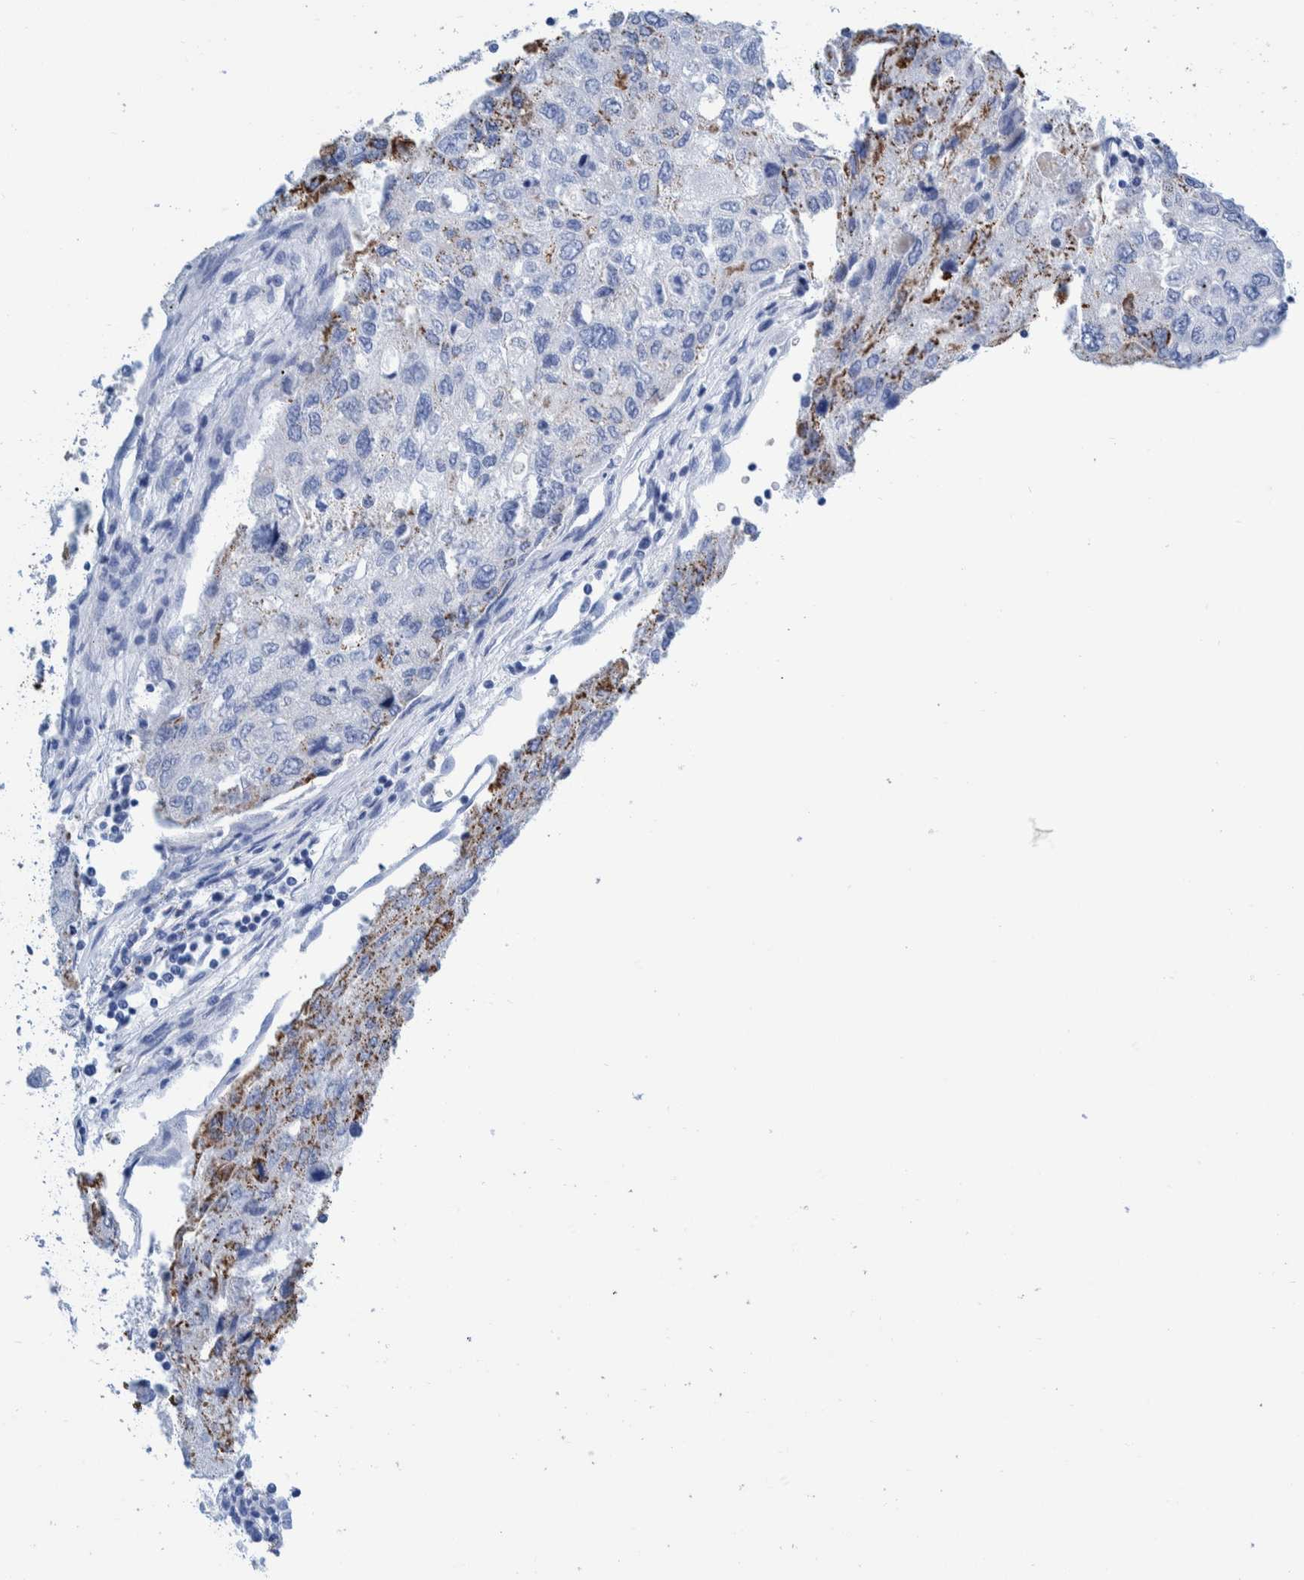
{"staining": {"intensity": "negative", "quantity": "none", "location": "none"}, "tissue": "urothelial cancer", "cell_type": "Tumor cells", "image_type": "cancer", "snomed": [{"axis": "morphology", "description": "Urothelial carcinoma, High grade"}, {"axis": "topography", "description": "Lymph node"}, {"axis": "topography", "description": "Urinary bladder"}], "caption": "The micrograph exhibits no staining of tumor cells in urothelial cancer. The staining is performed using DAB (3,3'-diaminobenzidine) brown chromogen with nuclei counter-stained in using hematoxylin.", "gene": "KRT14", "patient": {"sex": "male", "age": 51}}